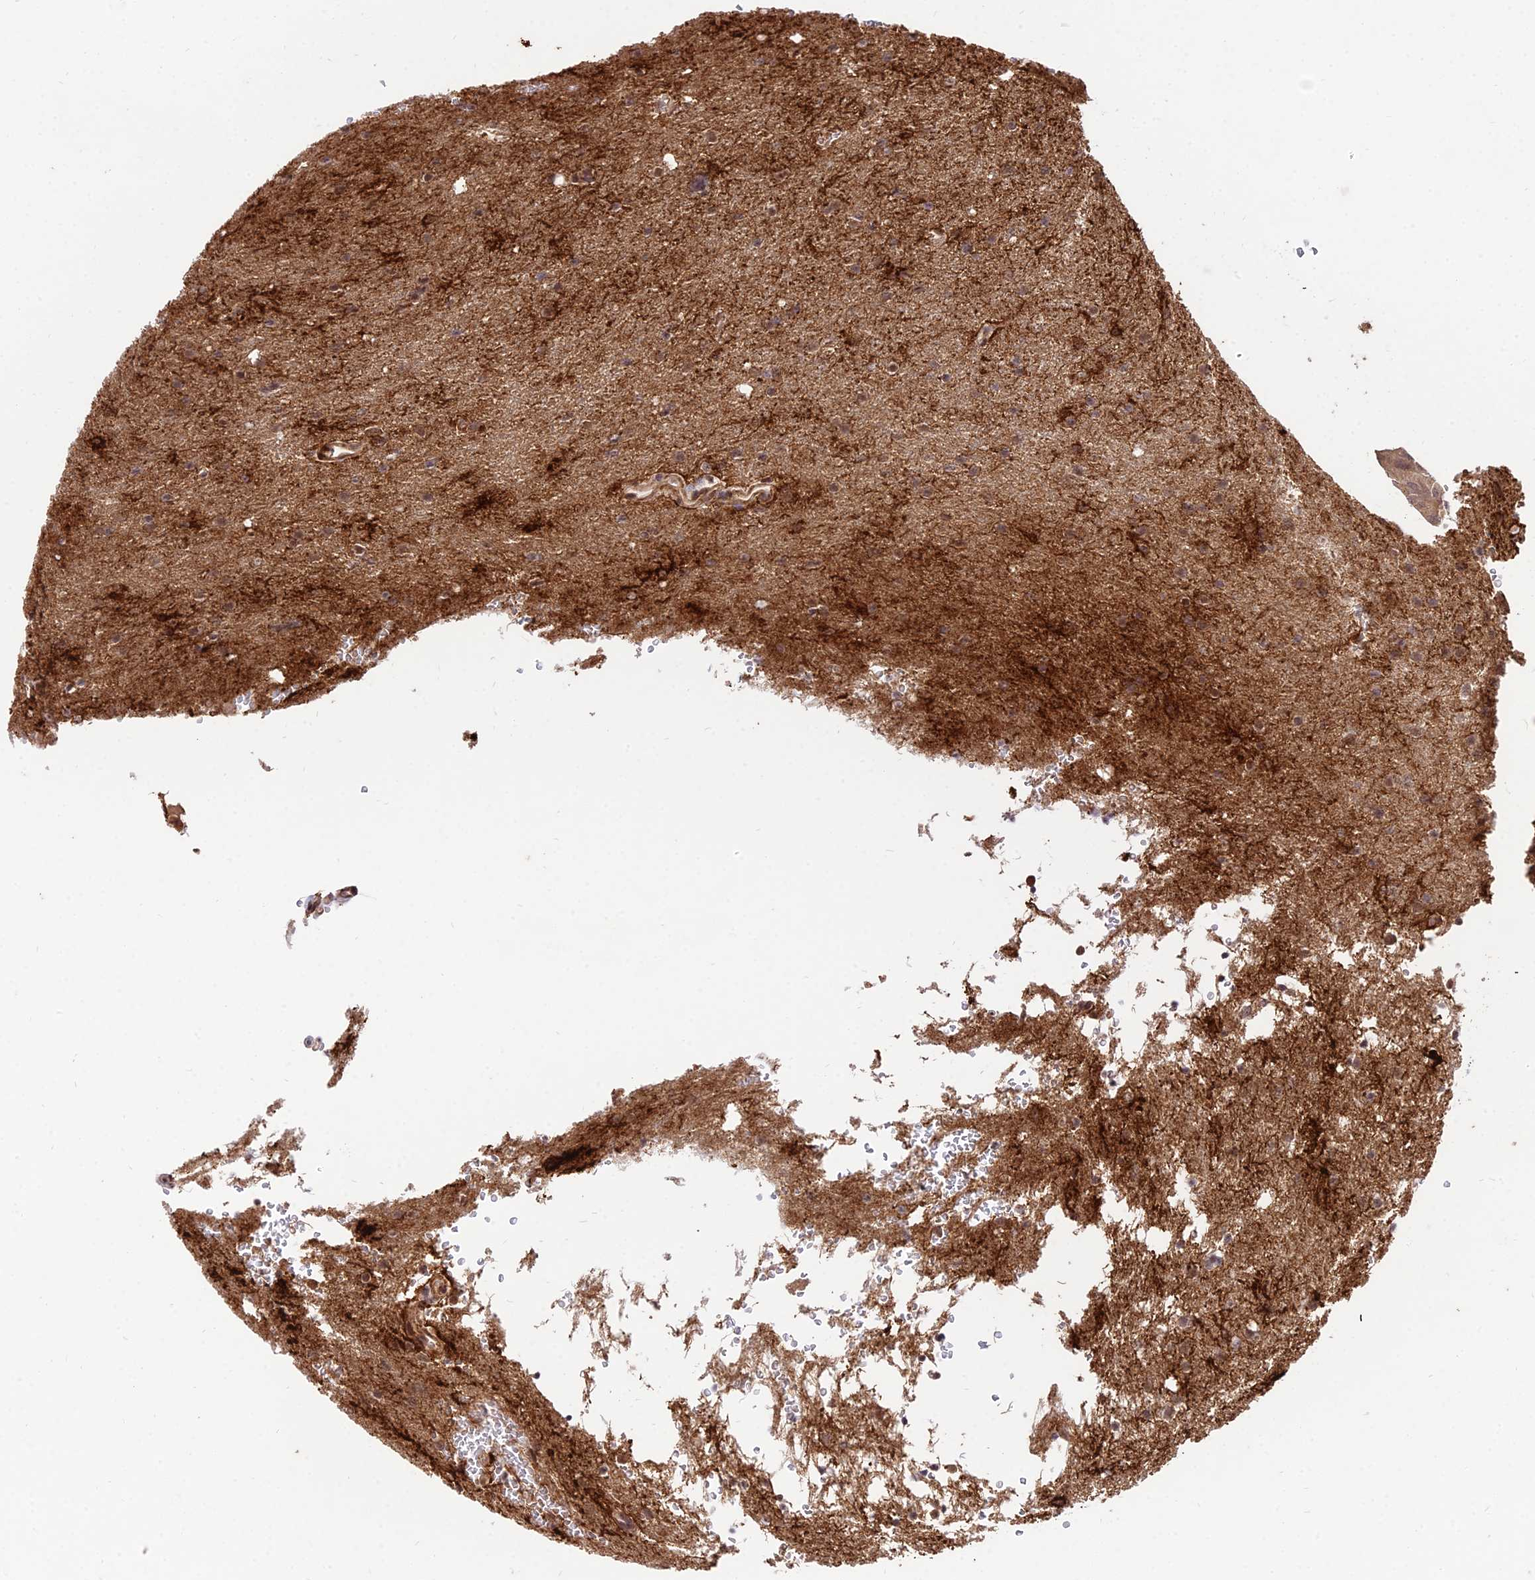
{"staining": {"intensity": "moderate", "quantity": ">75%", "location": "cytoplasmic/membranous"}, "tissue": "glioma", "cell_type": "Tumor cells", "image_type": "cancer", "snomed": [{"axis": "morphology", "description": "Glioma, malignant, High grade"}, {"axis": "topography", "description": "Cerebral cortex"}], "caption": "A histopathology image of high-grade glioma (malignant) stained for a protein displays moderate cytoplasmic/membranous brown staining in tumor cells.", "gene": "ZNF85", "patient": {"sex": "female", "age": 36}}